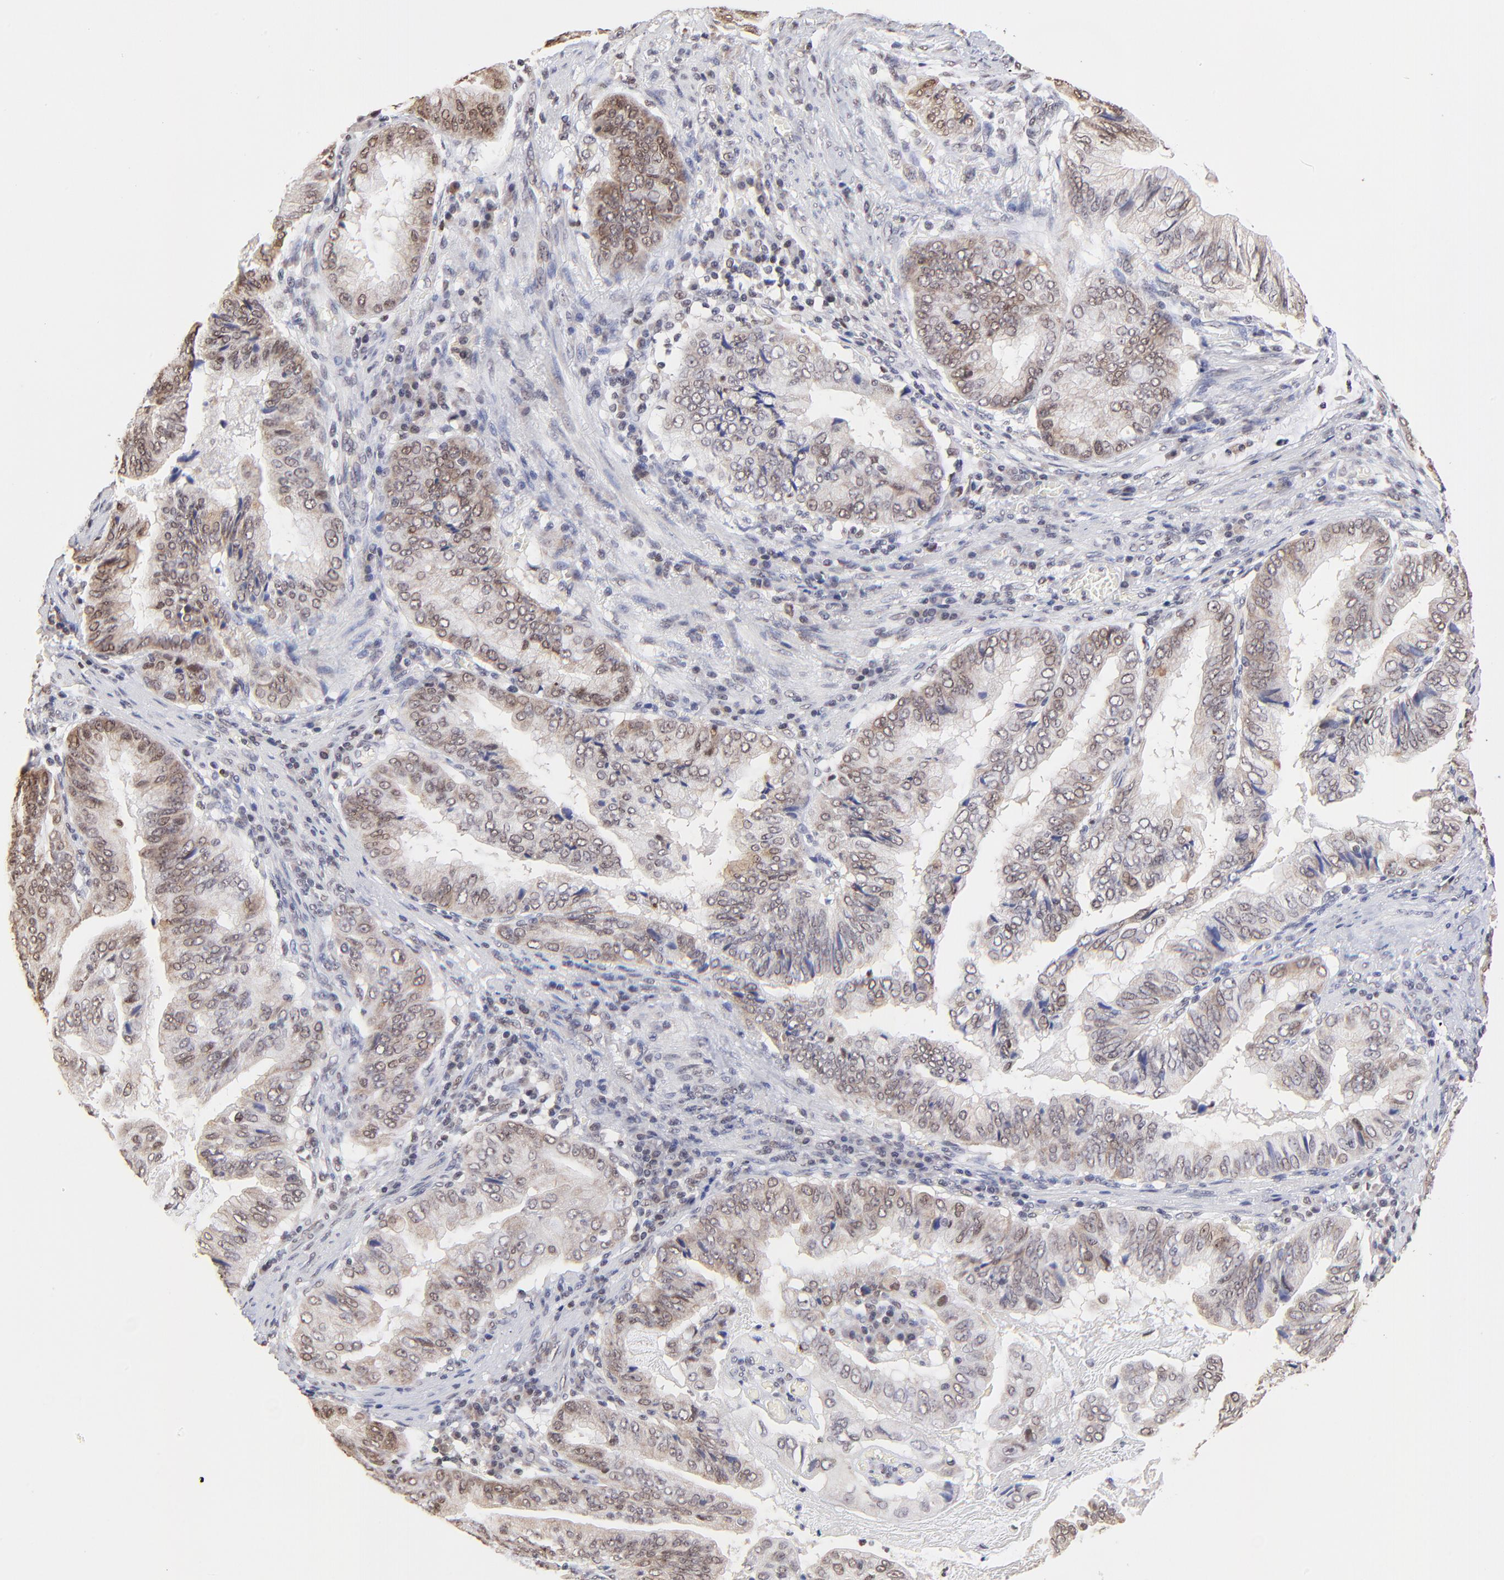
{"staining": {"intensity": "weak", "quantity": ">75%", "location": "cytoplasmic/membranous,nuclear"}, "tissue": "stomach cancer", "cell_type": "Tumor cells", "image_type": "cancer", "snomed": [{"axis": "morphology", "description": "Adenocarcinoma, NOS"}, {"axis": "topography", "description": "Stomach, upper"}], "caption": "Adenocarcinoma (stomach) was stained to show a protein in brown. There is low levels of weak cytoplasmic/membranous and nuclear expression in about >75% of tumor cells. (IHC, brightfield microscopy, high magnification).", "gene": "ZNF670", "patient": {"sex": "male", "age": 80}}